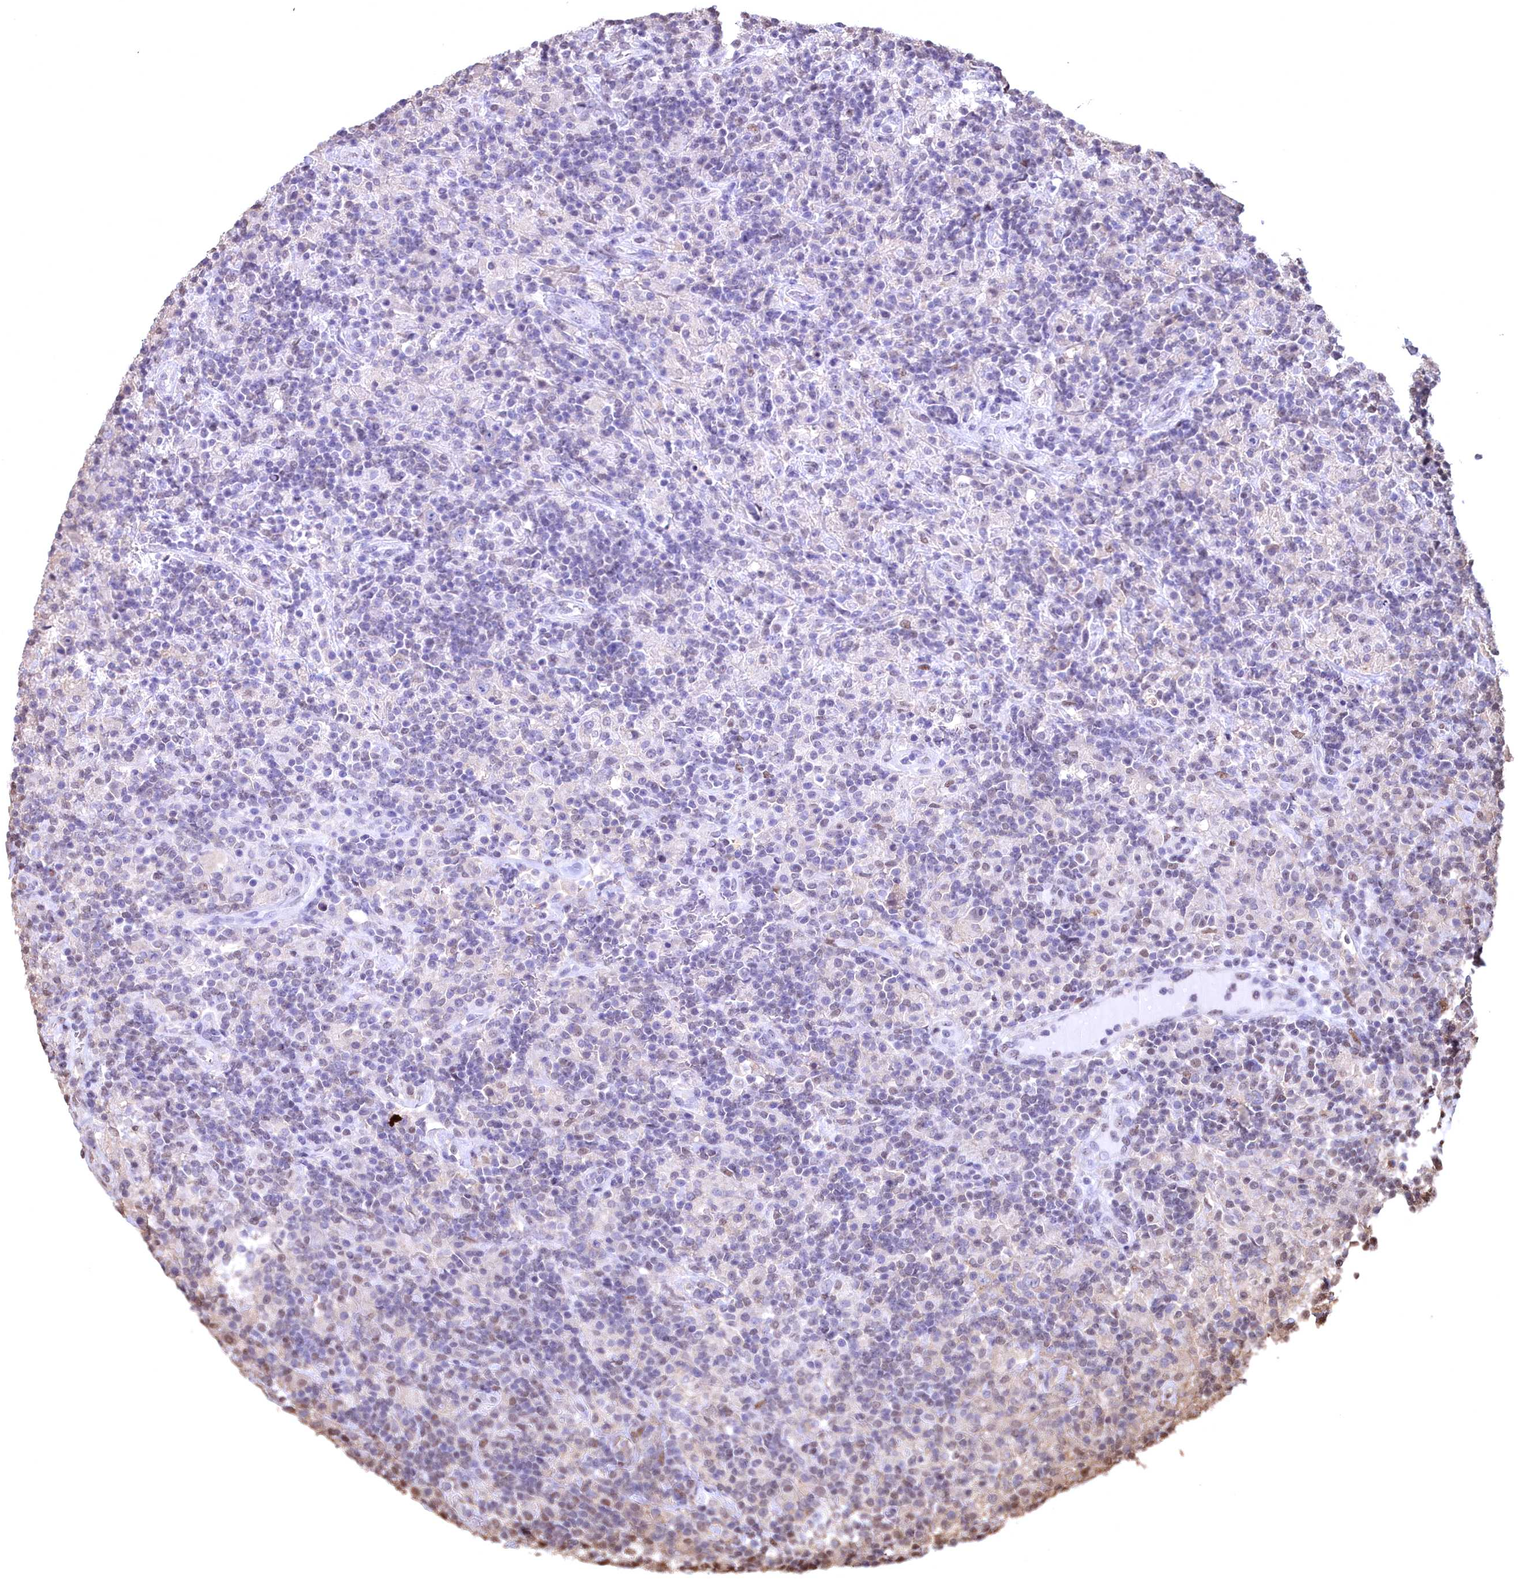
{"staining": {"intensity": "negative", "quantity": "none", "location": "none"}, "tissue": "lymphoma", "cell_type": "Tumor cells", "image_type": "cancer", "snomed": [{"axis": "morphology", "description": "Hodgkin's disease, NOS"}, {"axis": "topography", "description": "Lymph node"}], "caption": "Lymphoma was stained to show a protein in brown. There is no significant positivity in tumor cells.", "gene": "GAPDH", "patient": {"sex": "male", "age": 70}}